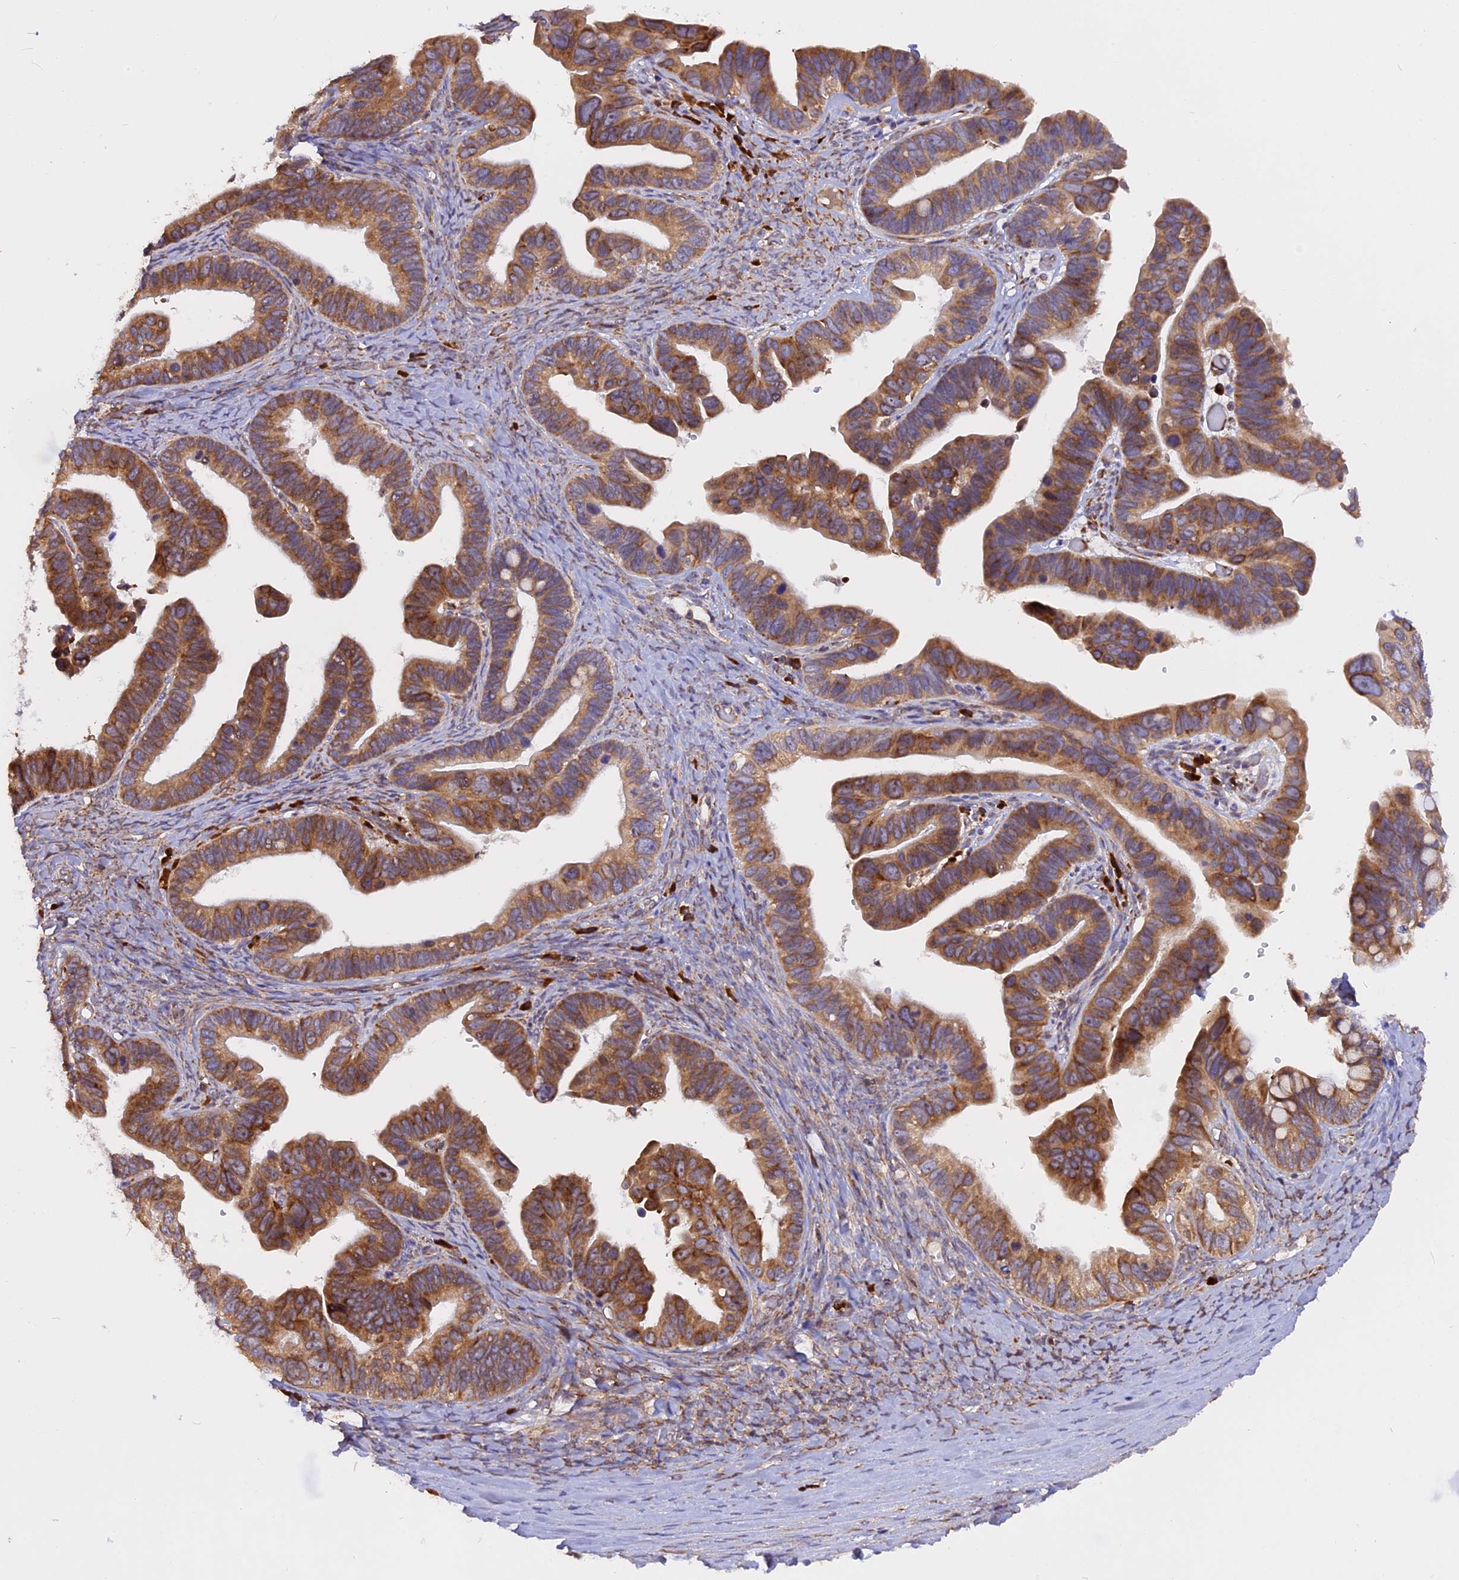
{"staining": {"intensity": "moderate", "quantity": ">75%", "location": "cytoplasmic/membranous"}, "tissue": "ovarian cancer", "cell_type": "Tumor cells", "image_type": "cancer", "snomed": [{"axis": "morphology", "description": "Cystadenocarcinoma, serous, NOS"}, {"axis": "topography", "description": "Ovary"}], "caption": "This is an image of immunohistochemistry (IHC) staining of ovarian cancer (serous cystadenocarcinoma), which shows moderate positivity in the cytoplasmic/membranous of tumor cells.", "gene": "GNPTAB", "patient": {"sex": "female", "age": 56}}